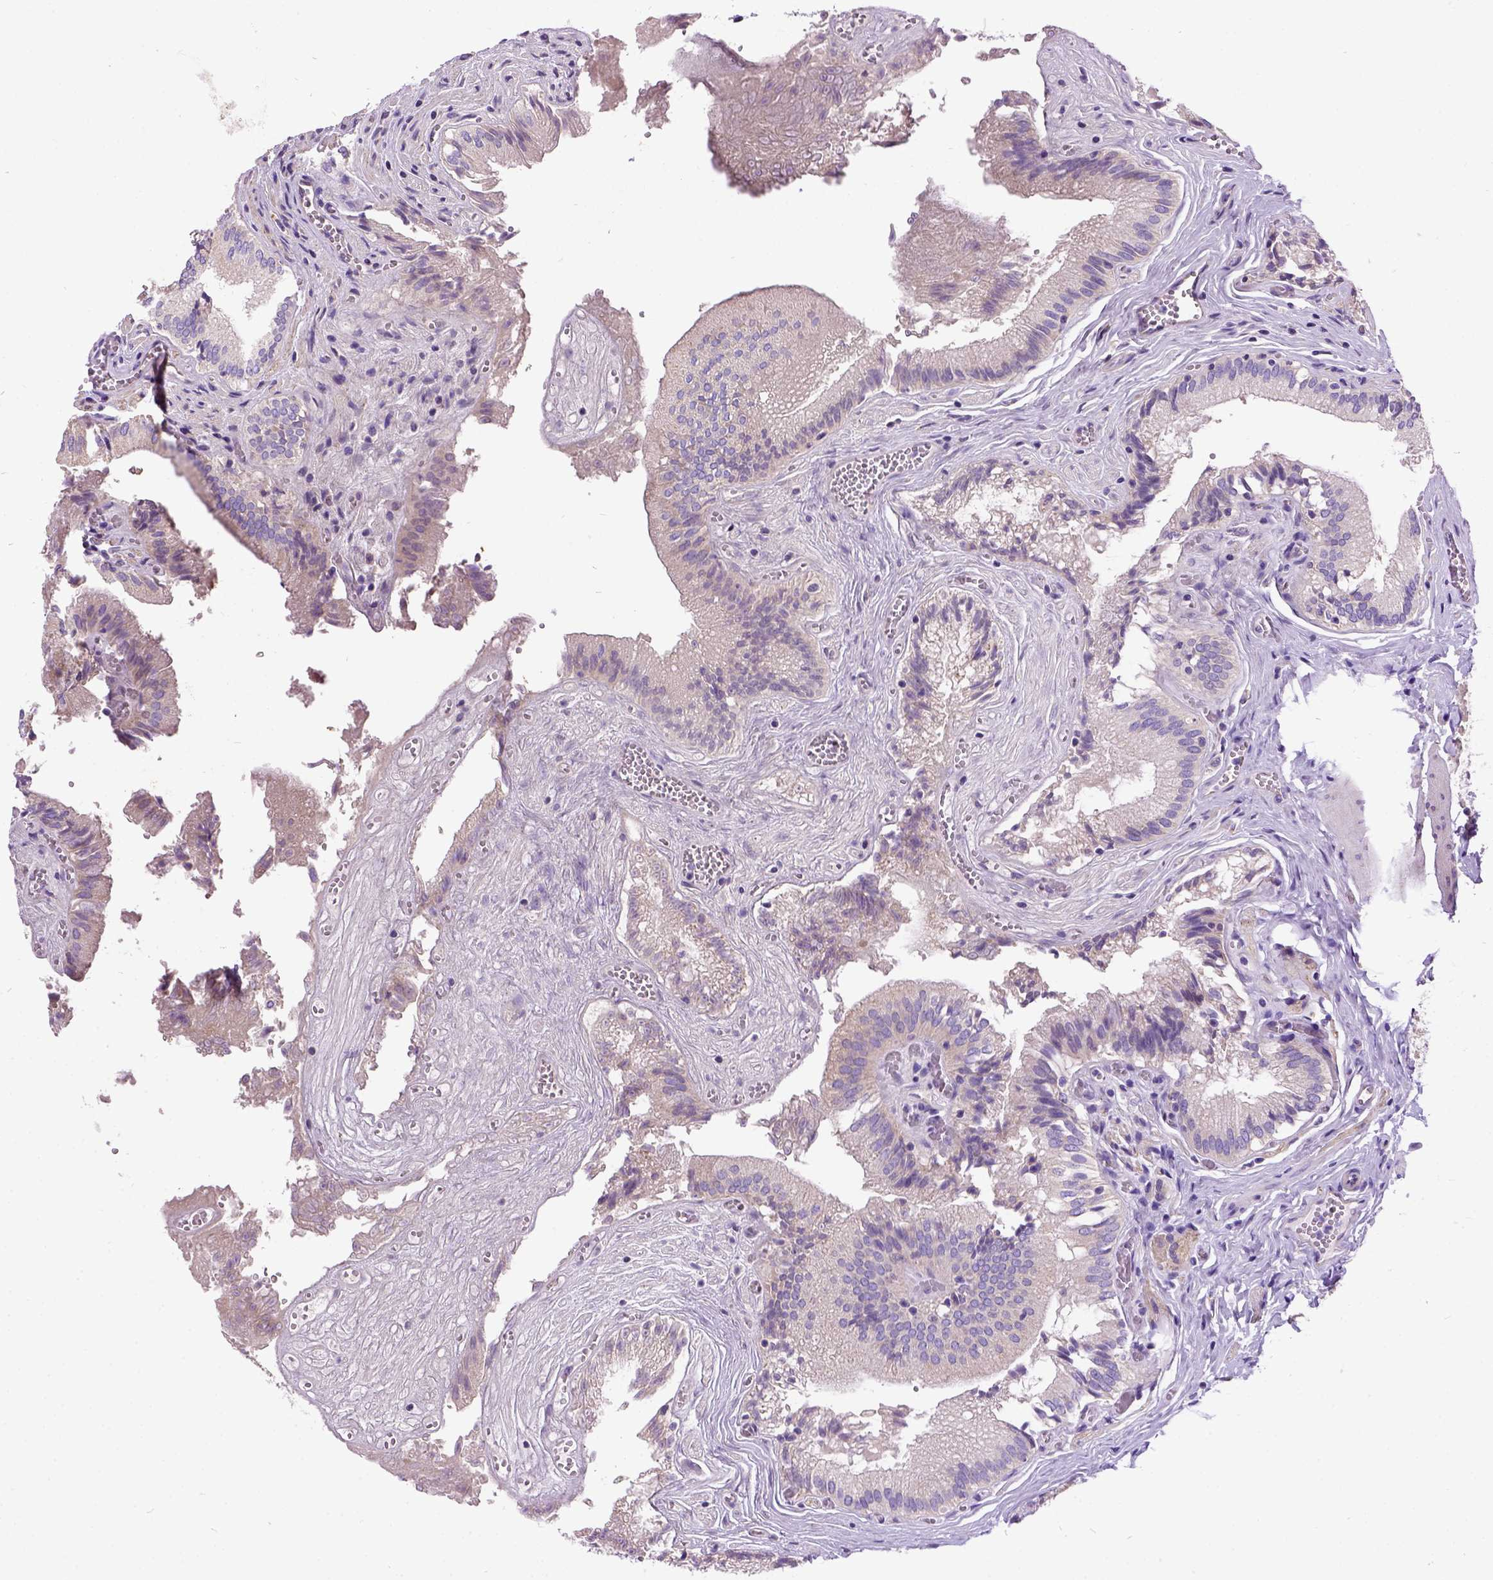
{"staining": {"intensity": "weak", "quantity": "25%-75%", "location": "cytoplasmic/membranous"}, "tissue": "gallbladder", "cell_type": "Glandular cells", "image_type": "normal", "snomed": [{"axis": "morphology", "description": "Normal tissue, NOS"}, {"axis": "topography", "description": "Gallbladder"}, {"axis": "topography", "description": "Peripheral nerve tissue"}], "caption": "Protein expression analysis of normal gallbladder reveals weak cytoplasmic/membranous staining in approximately 25%-75% of glandular cells.", "gene": "CFAP54", "patient": {"sex": "male", "age": 17}}